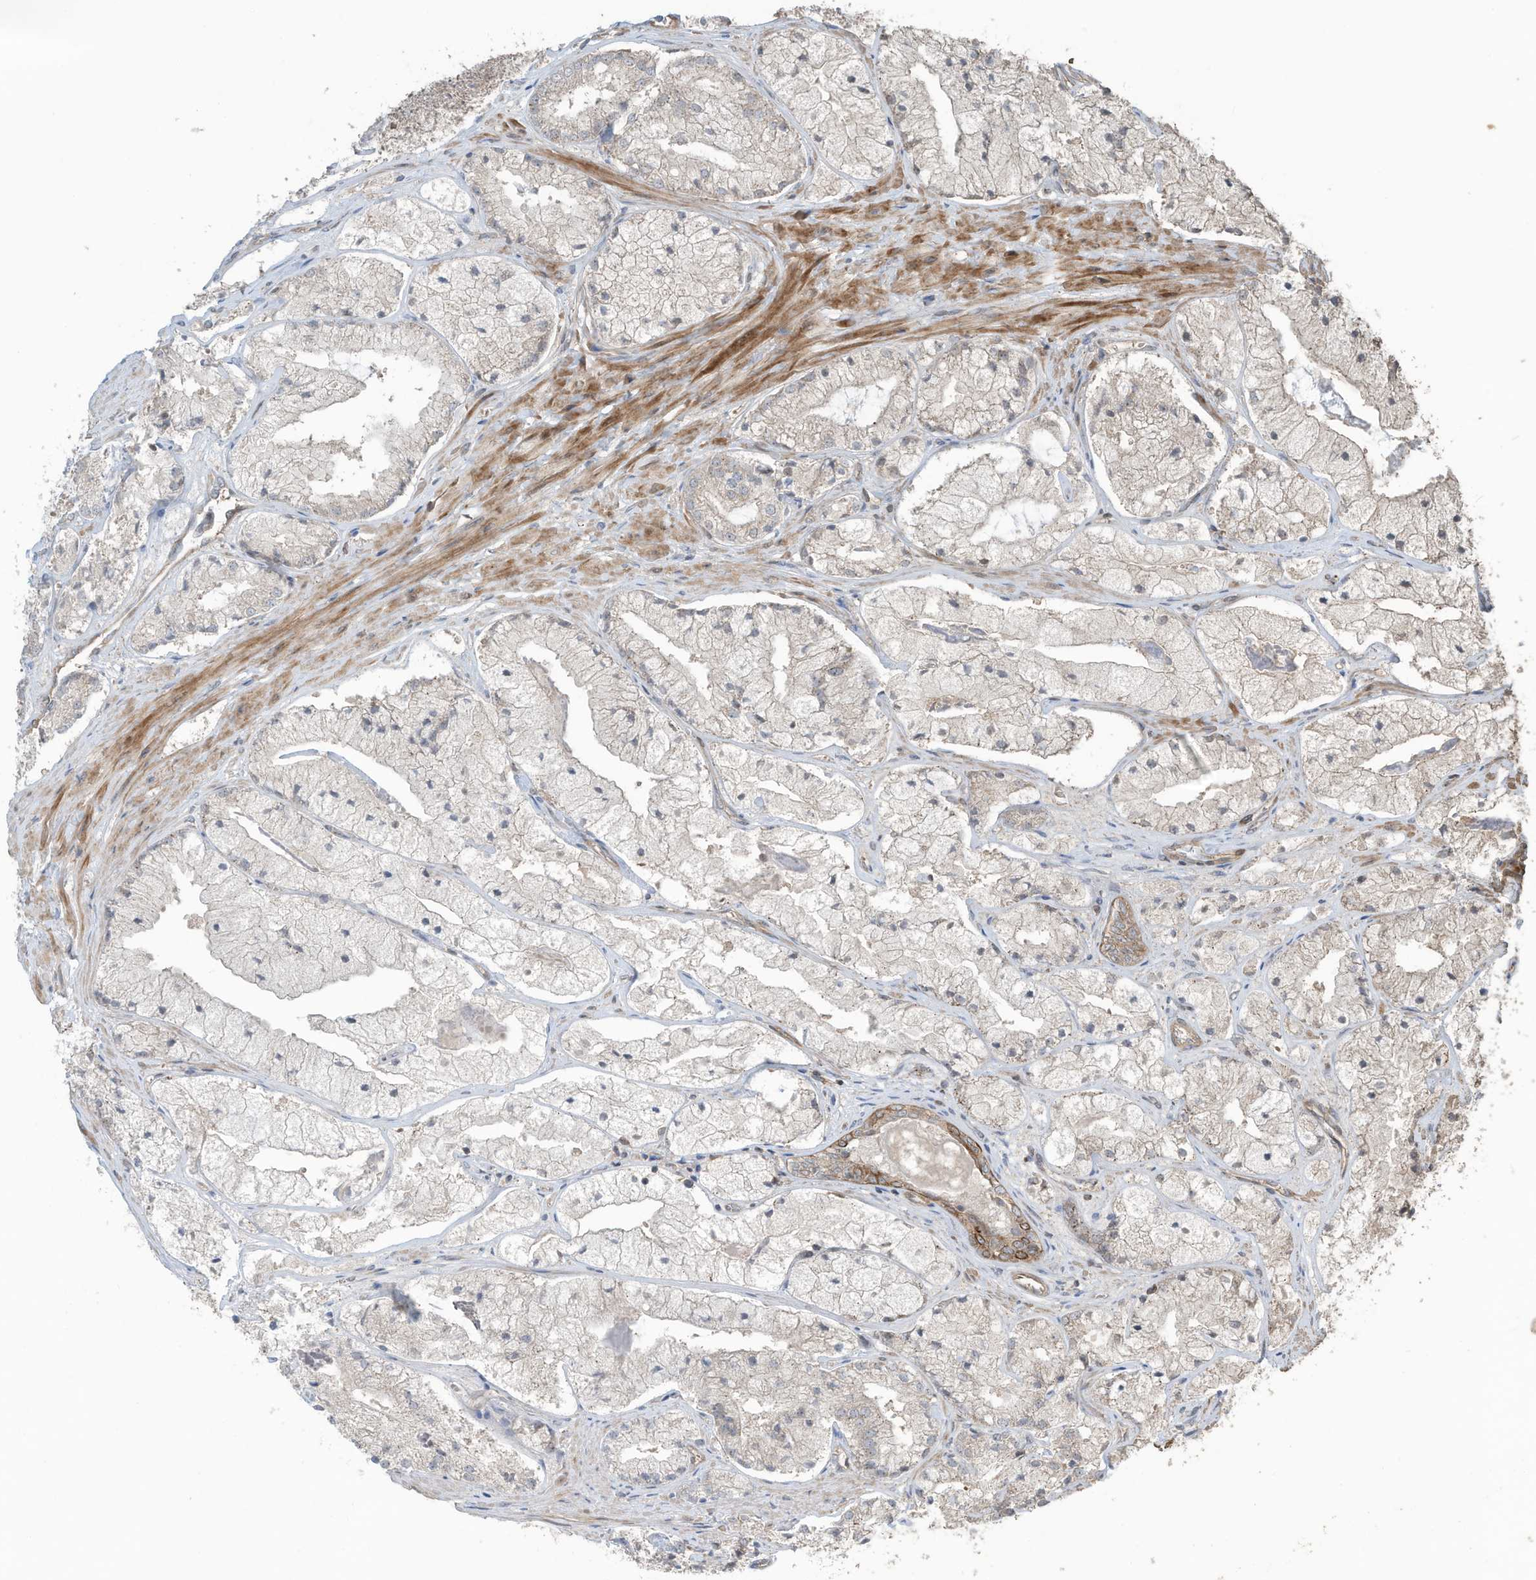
{"staining": {"intensity": "negative", "quantity": "none", "location": "none"}, "tissue": "prostate cancer", "cell_type": "Tumor cells", "image_type": "cancer", "snomed": [{"axis": "morphology", "description": "Adenocarcinoma, High grade"}, {"axis": "topography", "description": "Prostate"}], "caption": "Immunohistochemistry histopathology image of neoplastic tissue: human prostate cancer (high-grade adenocarcinoma) stained with DAB (3,3'-diaminobenzidine) demonstrates no significant protein expression in tumor cells.", "gene": "ZNF653", "patient": {"sex": "male", "age": 50}}